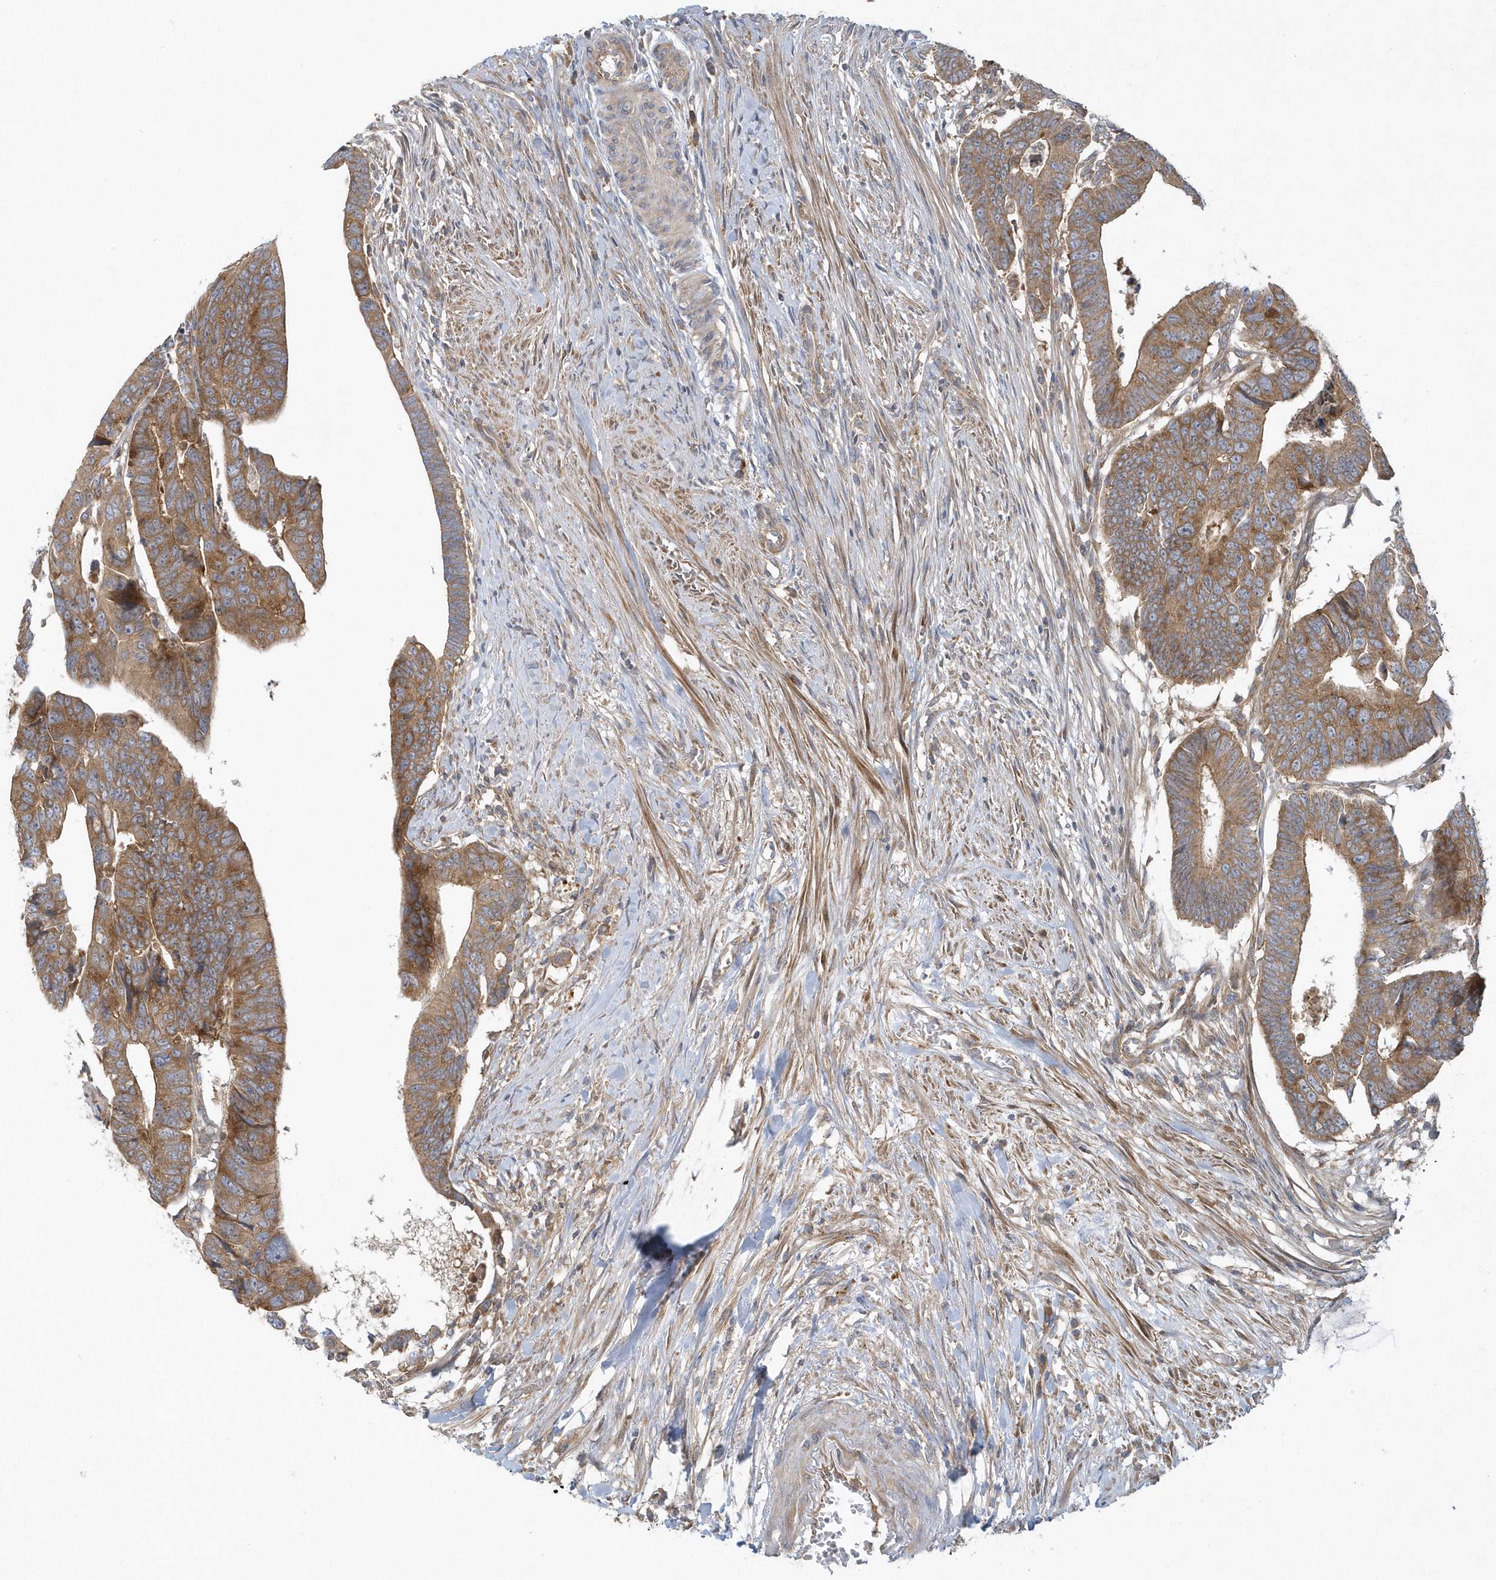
{"staining": {"intensity": "moderate", "quantity": ">75%", "location": "cytoplasmic/membranous"}, "tissue": "colorectal cancer", "cell_type": "Tumor cells", "image_type": "cancer", "snomed": [{"axis": "morphology", "description": "Adenocarcinoma, NOS"}, {"axis": "topography", "description": "Rectum"}], "caption": "Human colorectal cancer stained with a protein marker displays moderate staining in tumor cells.", "gene": "CNOT10", "patient": {"sex": "female", "age": 65}}